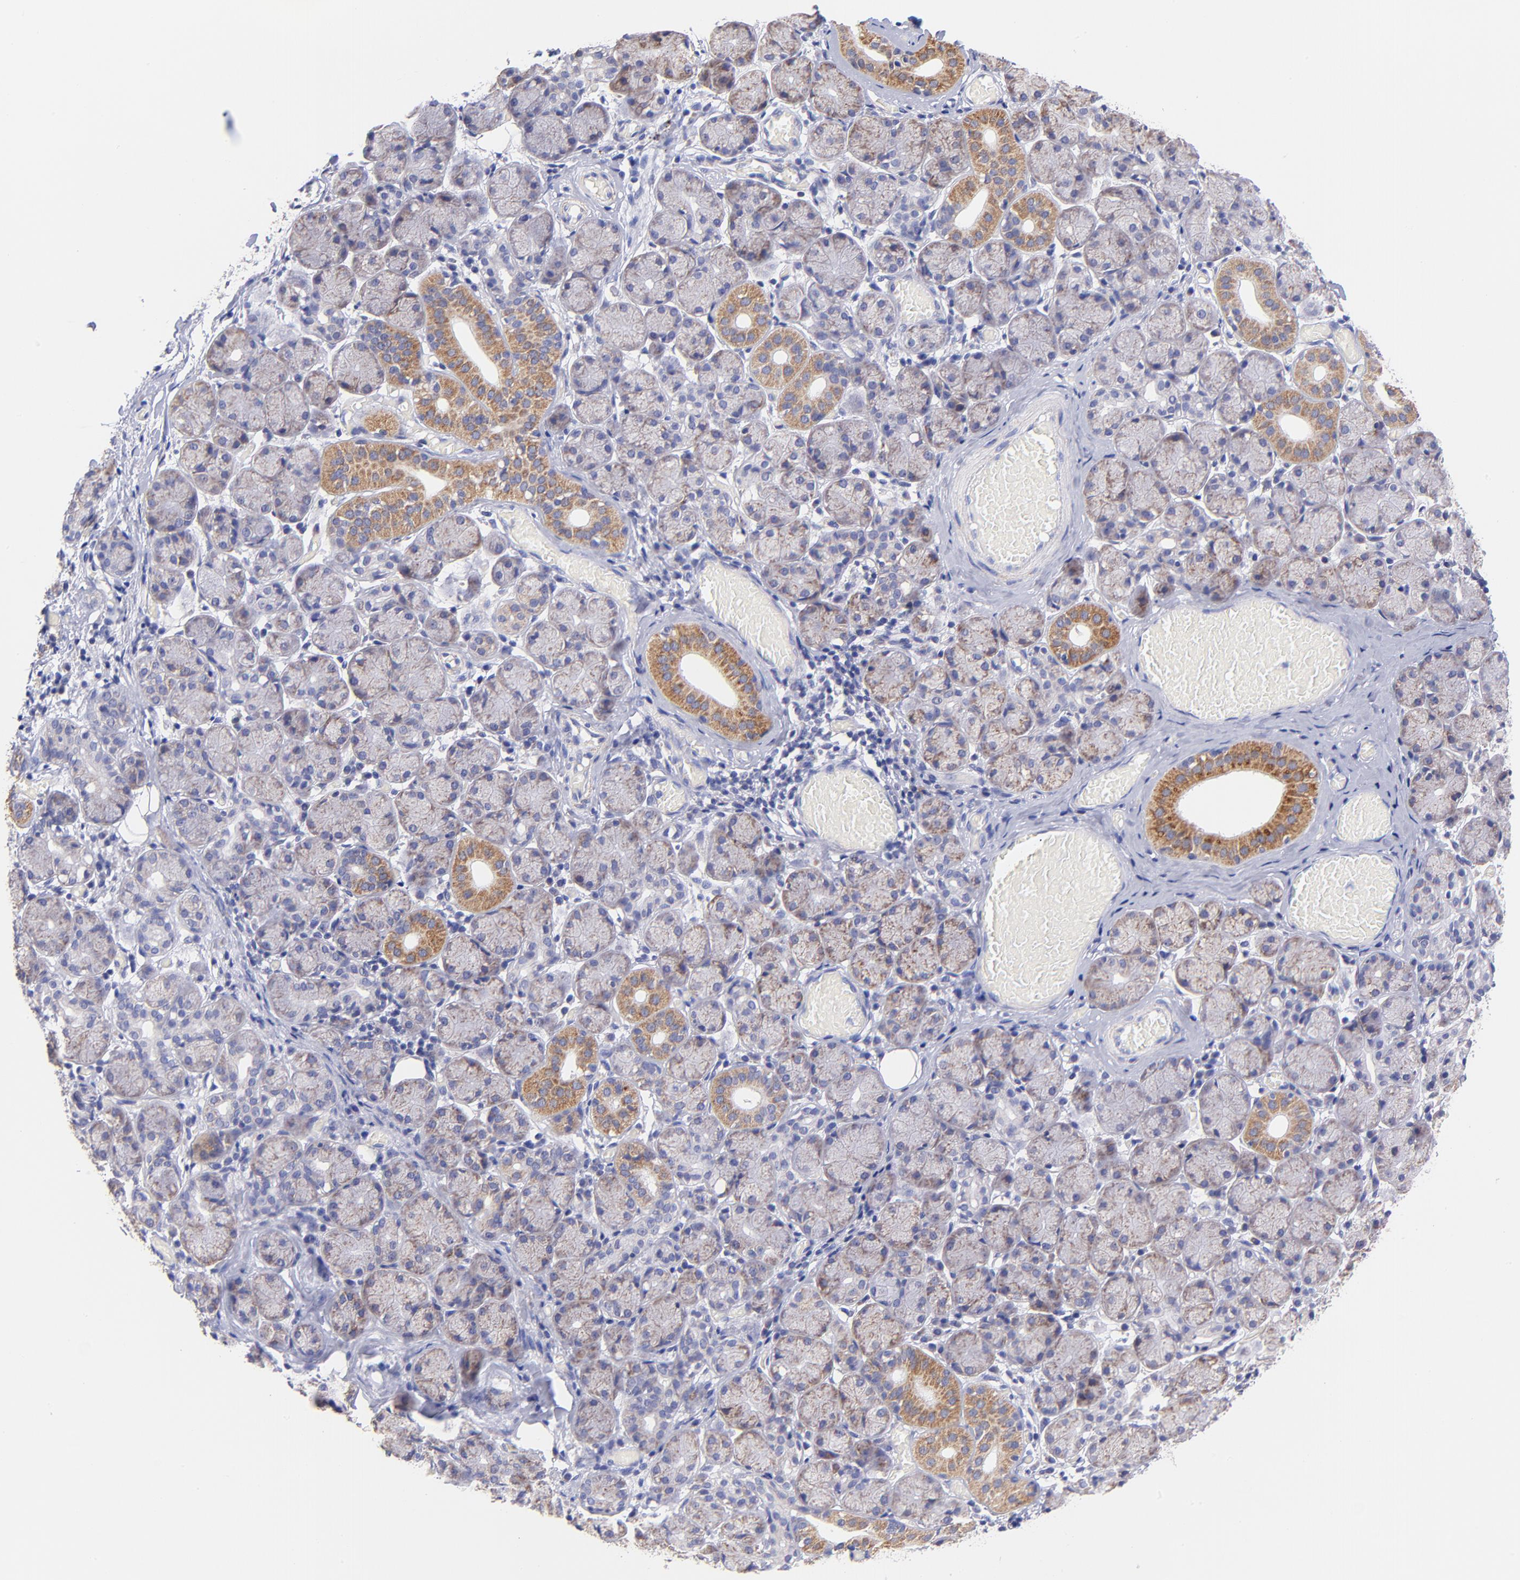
{"staining": {"intensity": "moderate", "quantity": "<25%", "location": "cytoplasmic/membranous"}, "tissue": "salivary gland", "cell_type": "Glandular cells", "image_type": "normal", "snomed": [{"axis": "morphology", "description": "Normal tissue, NOS"}, {"axis": "topography", "description": "Salivary gland"}], "caption": "Protein positivity by immunohistochemistry (IHC) reveals moderate cytoplasmic/membranous positivity in about <25% of glandular cells in normal salivary gland.", "gene": "NDUFB7", "patient": {"sex": "female", "age": 24}}